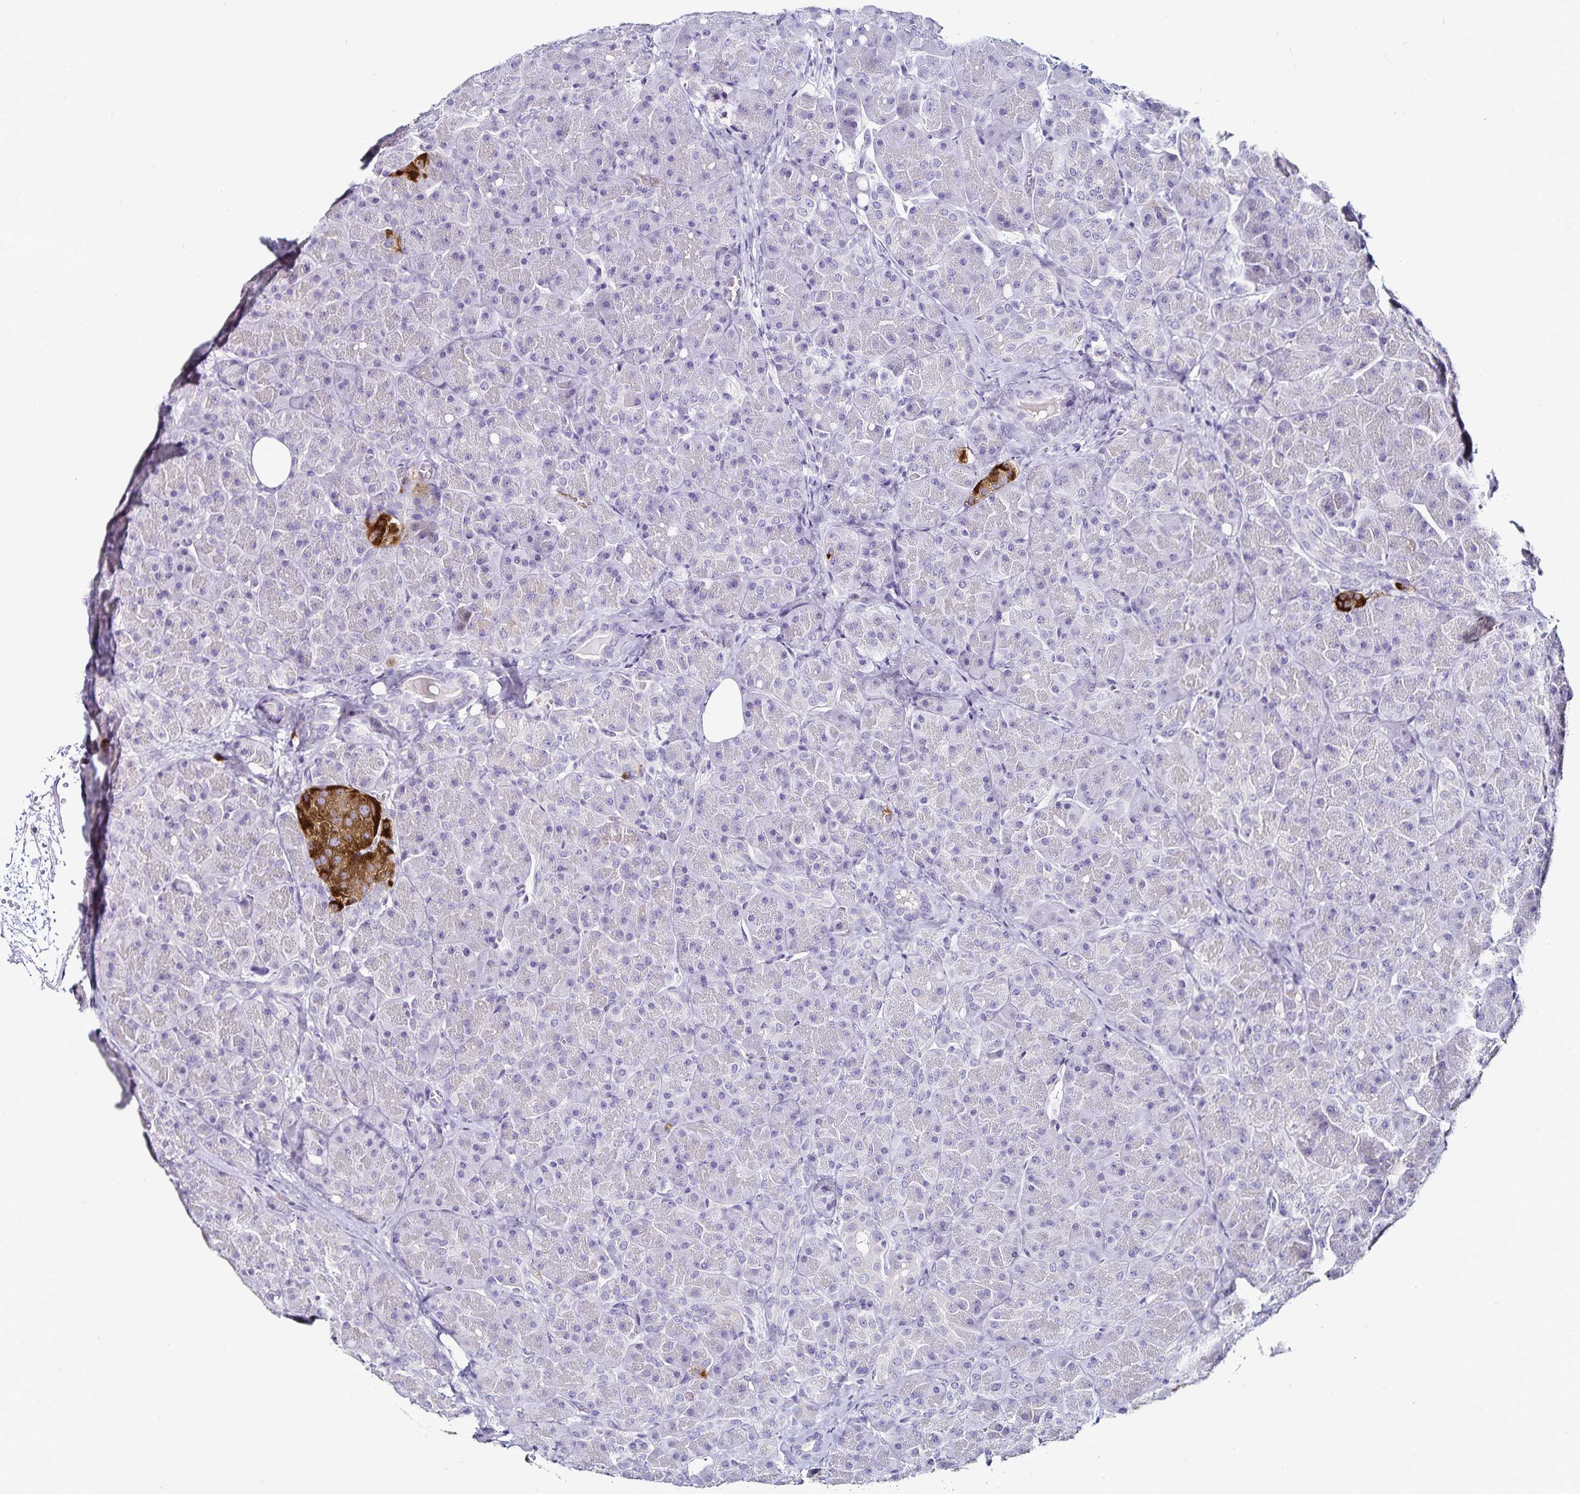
{"staining": {"intensity": "negative", "quantity": "none", "location": "none"}, "tissue": "pancreas", "cell_type": "Exocrine glandular cells", "image_type": "normal", "snomed": [{"axis": "morphology", "description": "Normal tissue, NOS"}, {"axis": "topography", "description": "Pancreas"}], "caption": "The micrograph displays no staining of exocrine glandular cells in benign pancreas.", "gene": "TSPAN7", "patient": {"sex": "male", "age": 55}}